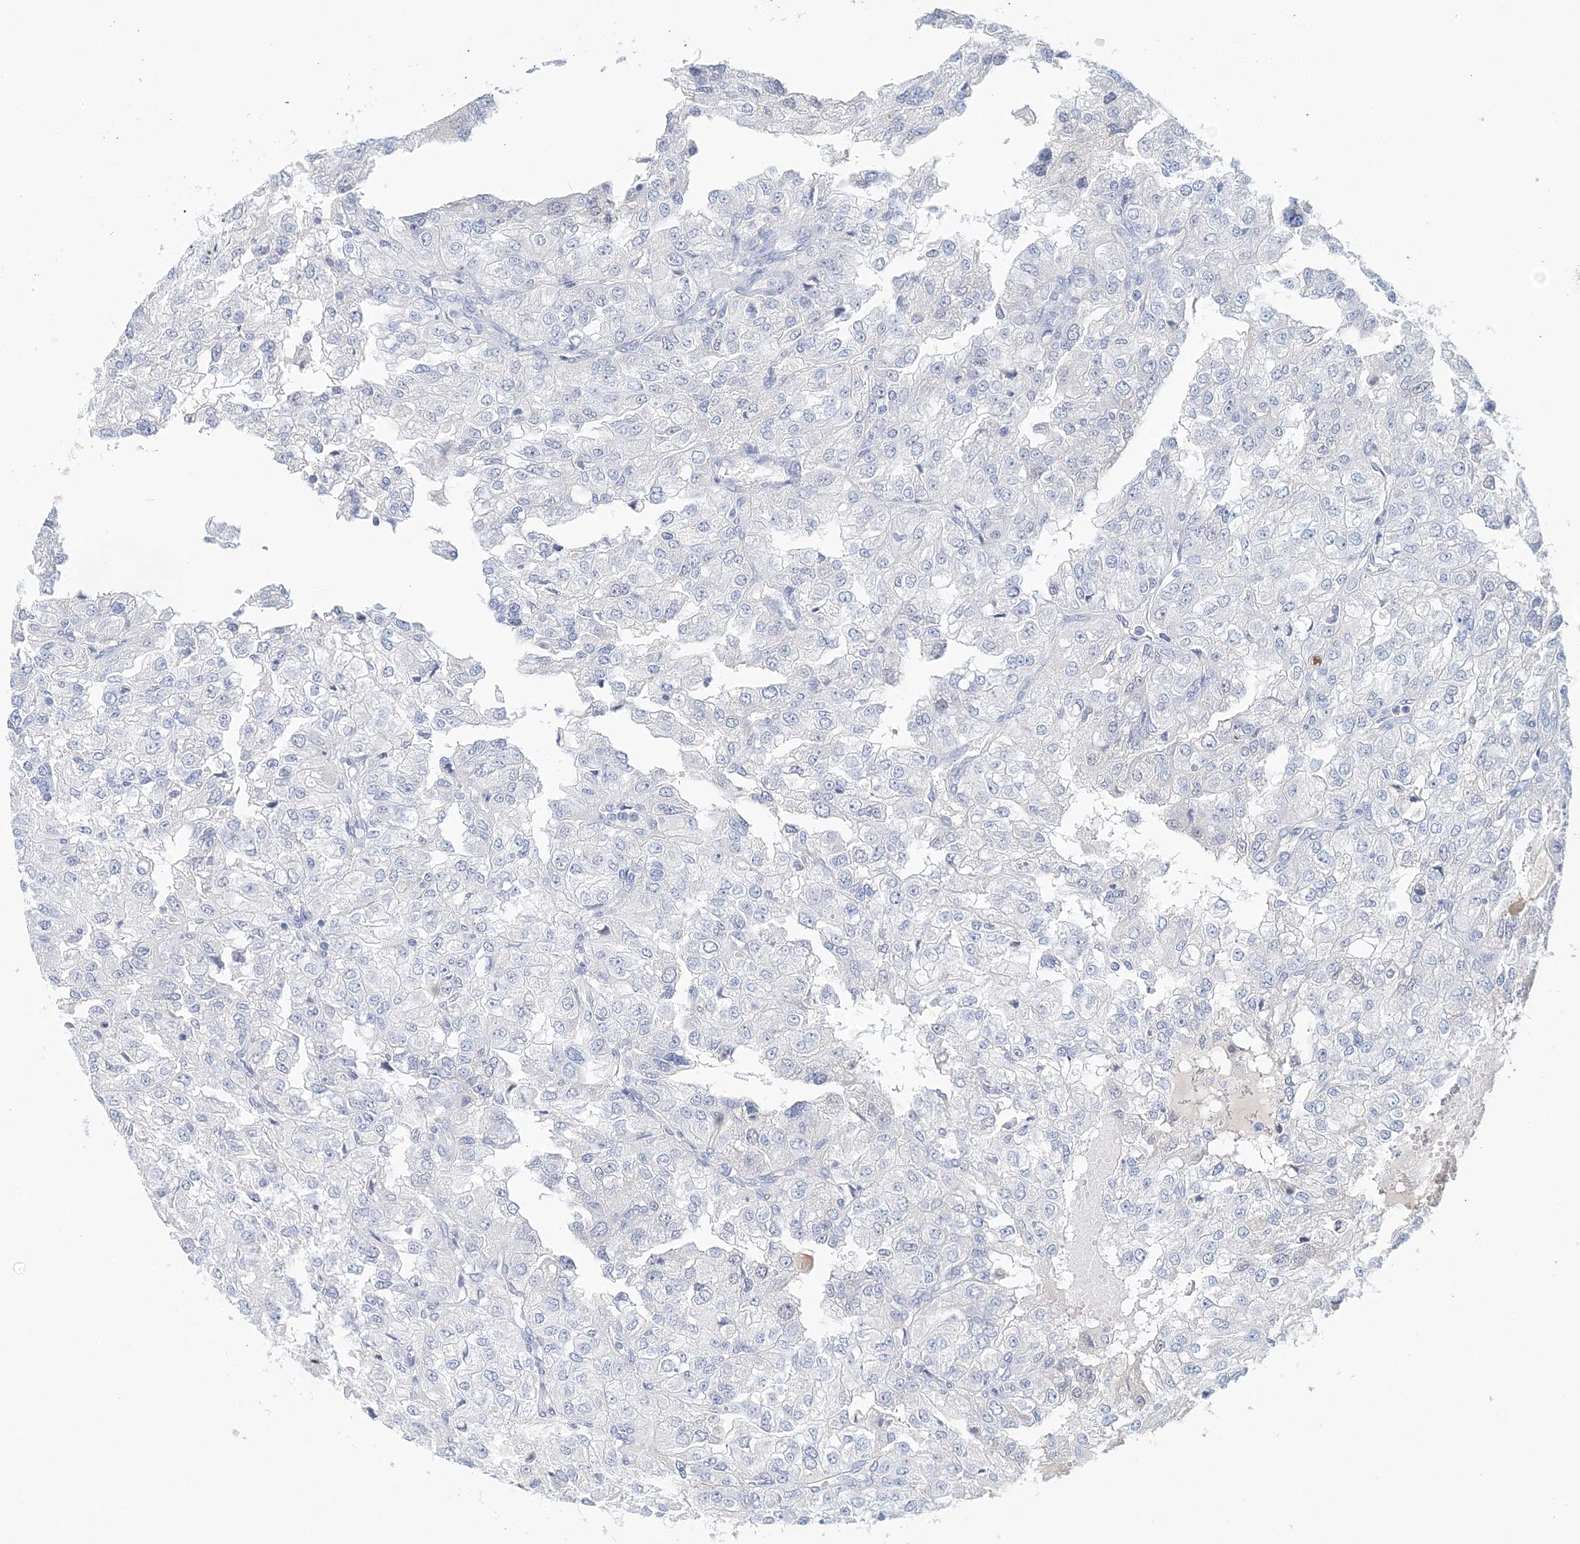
{"staining": {"intensity": "negative", "quantity": "none", "location": "none"}, "tissue": "renal cancer", "cell_type": "Tumor cells", "image_type": "cancer", "snomed": [{"axis": "morphology", "description": "Adenocarcinoma, NOS"}, {"axis": "topography", "description": "Kidney"}], "caption": "Adenocarcinoma (renal) stained for a protein using immunohistochemistry (IHC) demonstrates no staining tumor cells.", "gene": "LRRIQ4", "patient": {"sex": "female", "age": 54}}